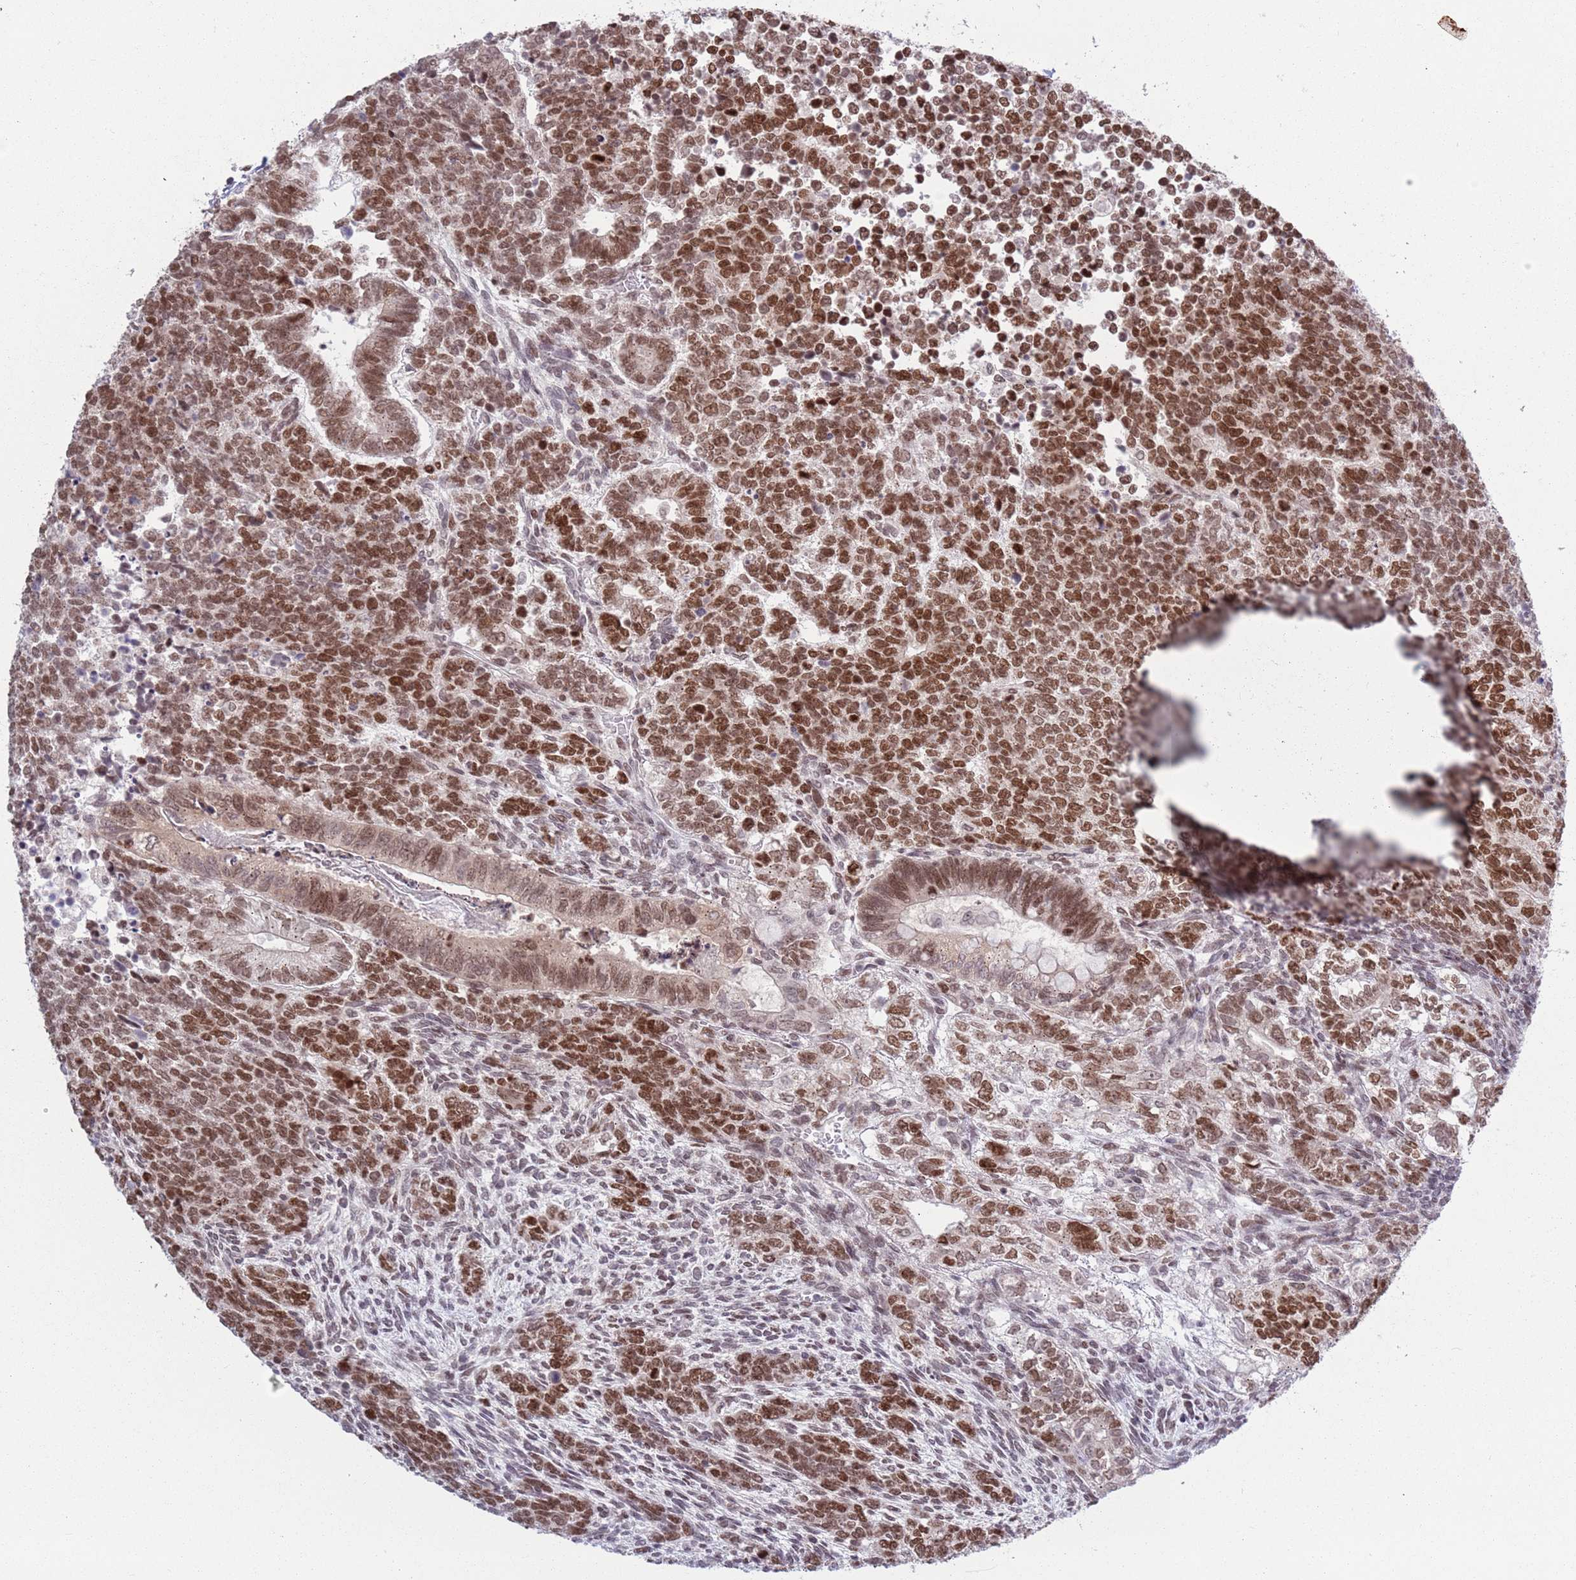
{"staining": {"intensity": "moderate", "quantity": ">75%", "location": "nuclear"}, "tissue": "testis cancer", "cell_type": "Tumor cells", "image_type": "cancer", "snomed": [{"axis": "morphology", "description": "Carcinoma, Embryonal, NOS"}, {"axis": "topography", "description": "Testis"}], "caption": "Testis cancer (embryonal carcinoma) was stained to show a protein in brown. There is medium levels of moderate nuclear positivity in approximately >75% of tumor cells. (DAB = brown stain, brightfield microscopy at high magnification).", "gene": "MRPL34", "patient": {"sex": "male", "age": 23}}